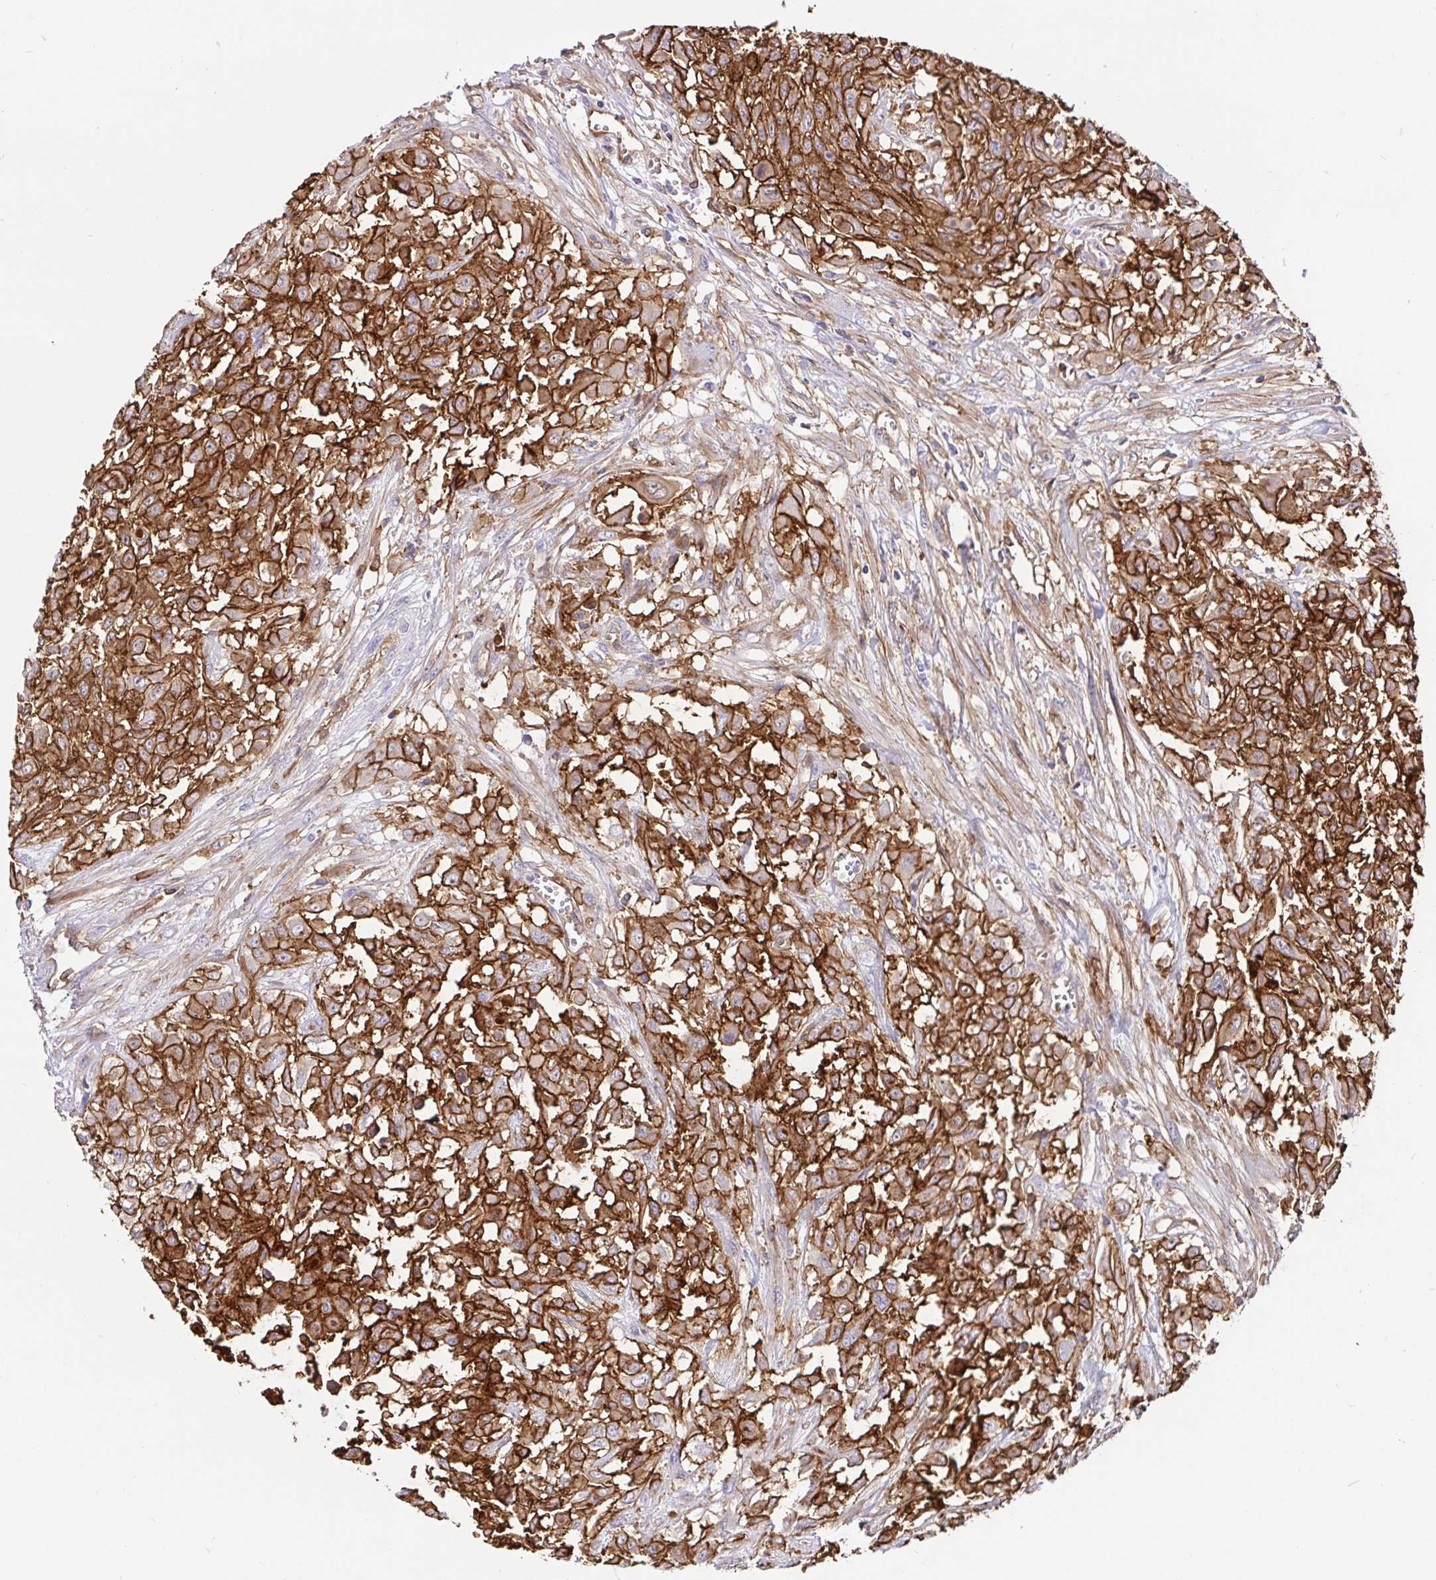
{"staining": {"intensity": "strong", "quantity": ">75%", "location": "cytoplasmic/membranous"}, "tissue": "urothelial cancer", "cell_type": "Tumor cells", "image_type": "cancer", "snomed": [{"axis": "morphology", "description": "Urothelial carcinoma, High grade"}, {"axis": "topography", "description": "Urinary bladder"}], "caption": "IHC (DAB (3,3'-diaminobenzidine)) staining of human urothelial cancer shows strong cytoplasmic/membranous protein positivity in about >75% of tumor cells.", "gene": "ANXA2", "patient": {"sex": "male", "age": 57}}